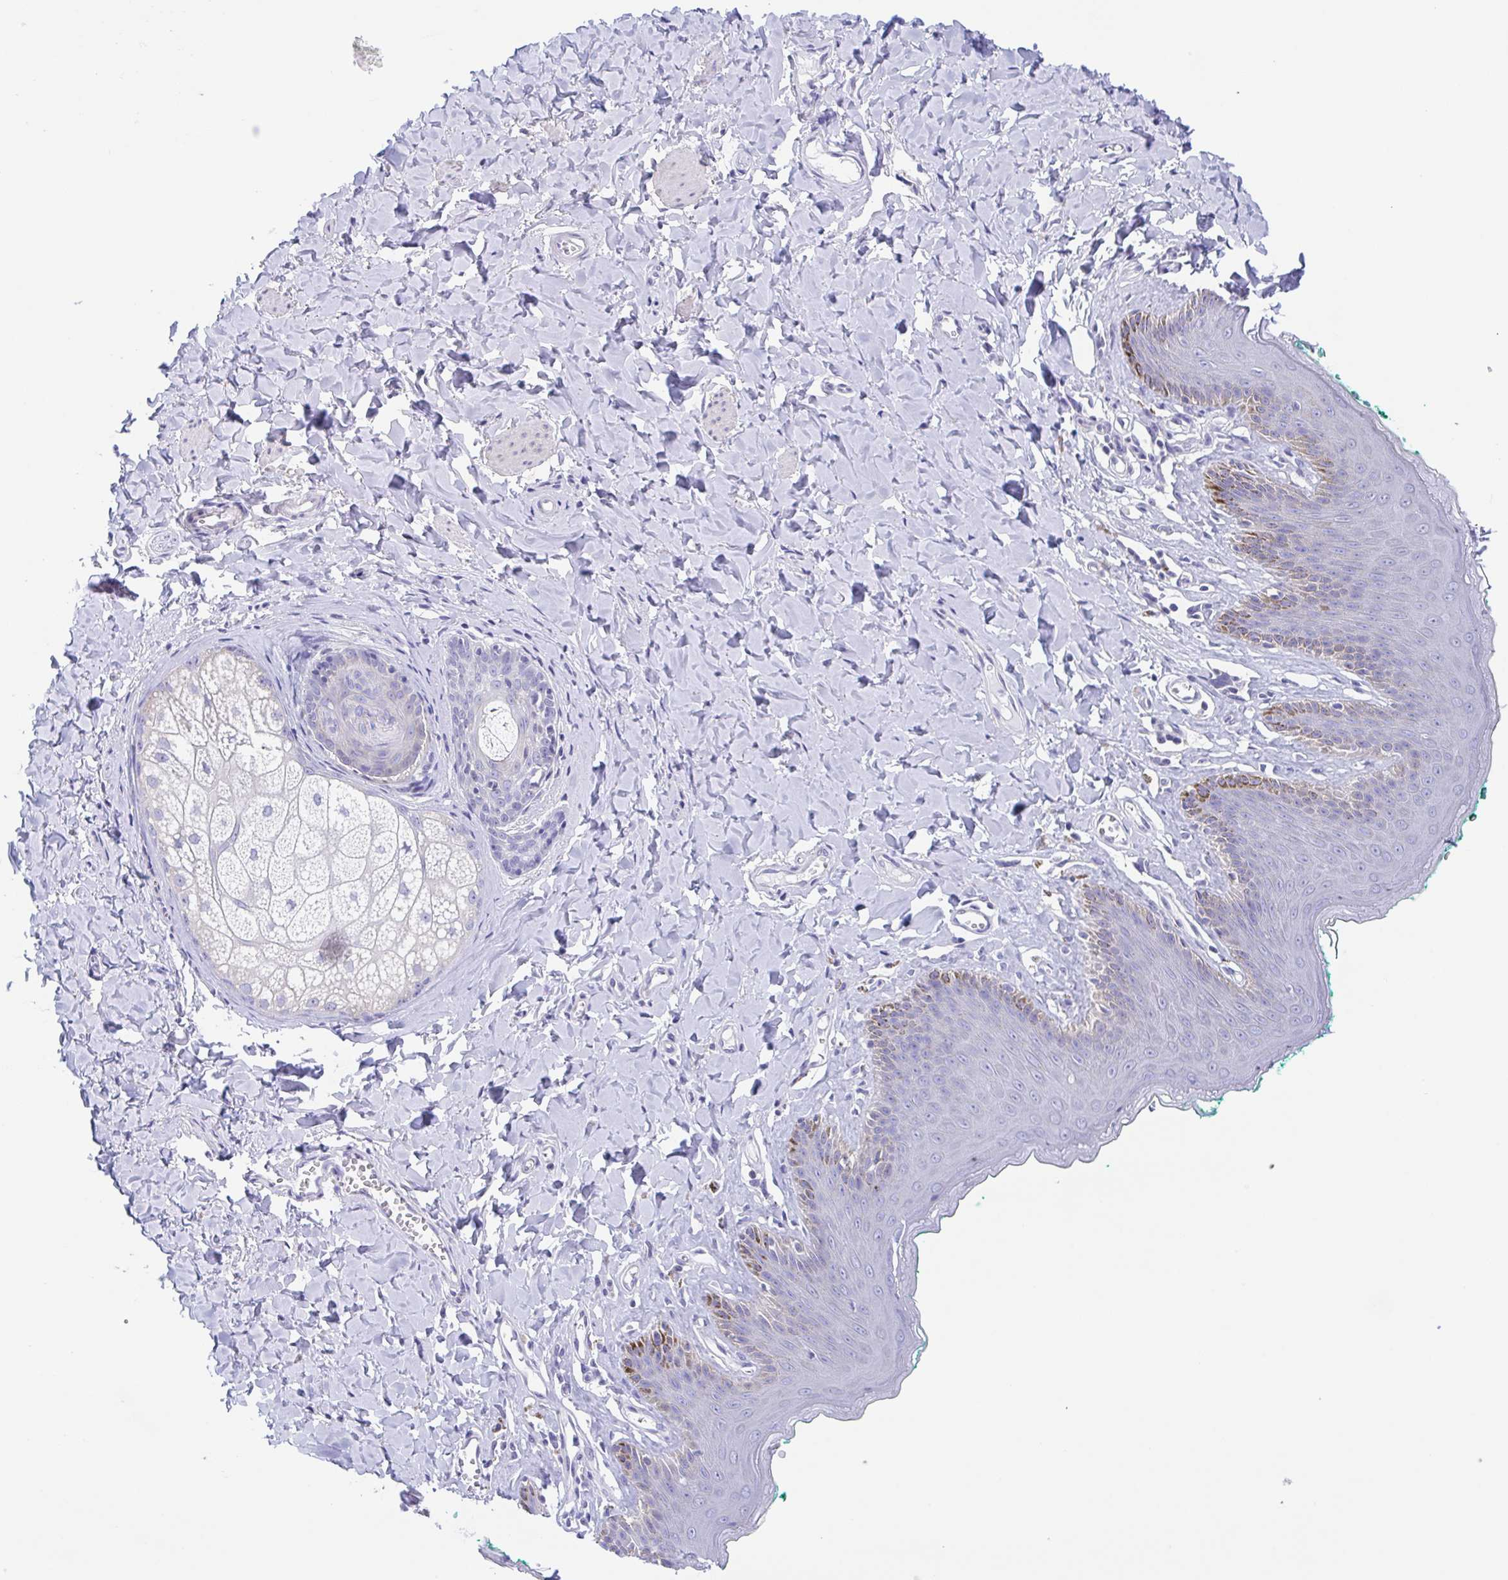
{"staining": {"intensity": "weak", "quantity": "<25%", "location": "cytoplasmic/membranous"}, "tissue": "skin", "cell_type": "Epidermal cells", "image_type": "normal", "snomed": [{"axis": "morphology", "description": "Normal tissue, NOS"}, {"axis": "topography", "description": "Vulva"}, {"axis": "topography", "description": "Peripheral nerve tissue"}], "caption": "IHC micrograph of normal skin: human skin stained with DAB demonstrates no significant protein expression in epidermal cells. (Stains: DAB immunohistochemistry with hematoxylin counter stain, Microscopy: brightfield microscopy at high magnification).", "gene": "MUCL3", "patient": {"sex": "female", "age": 66}}